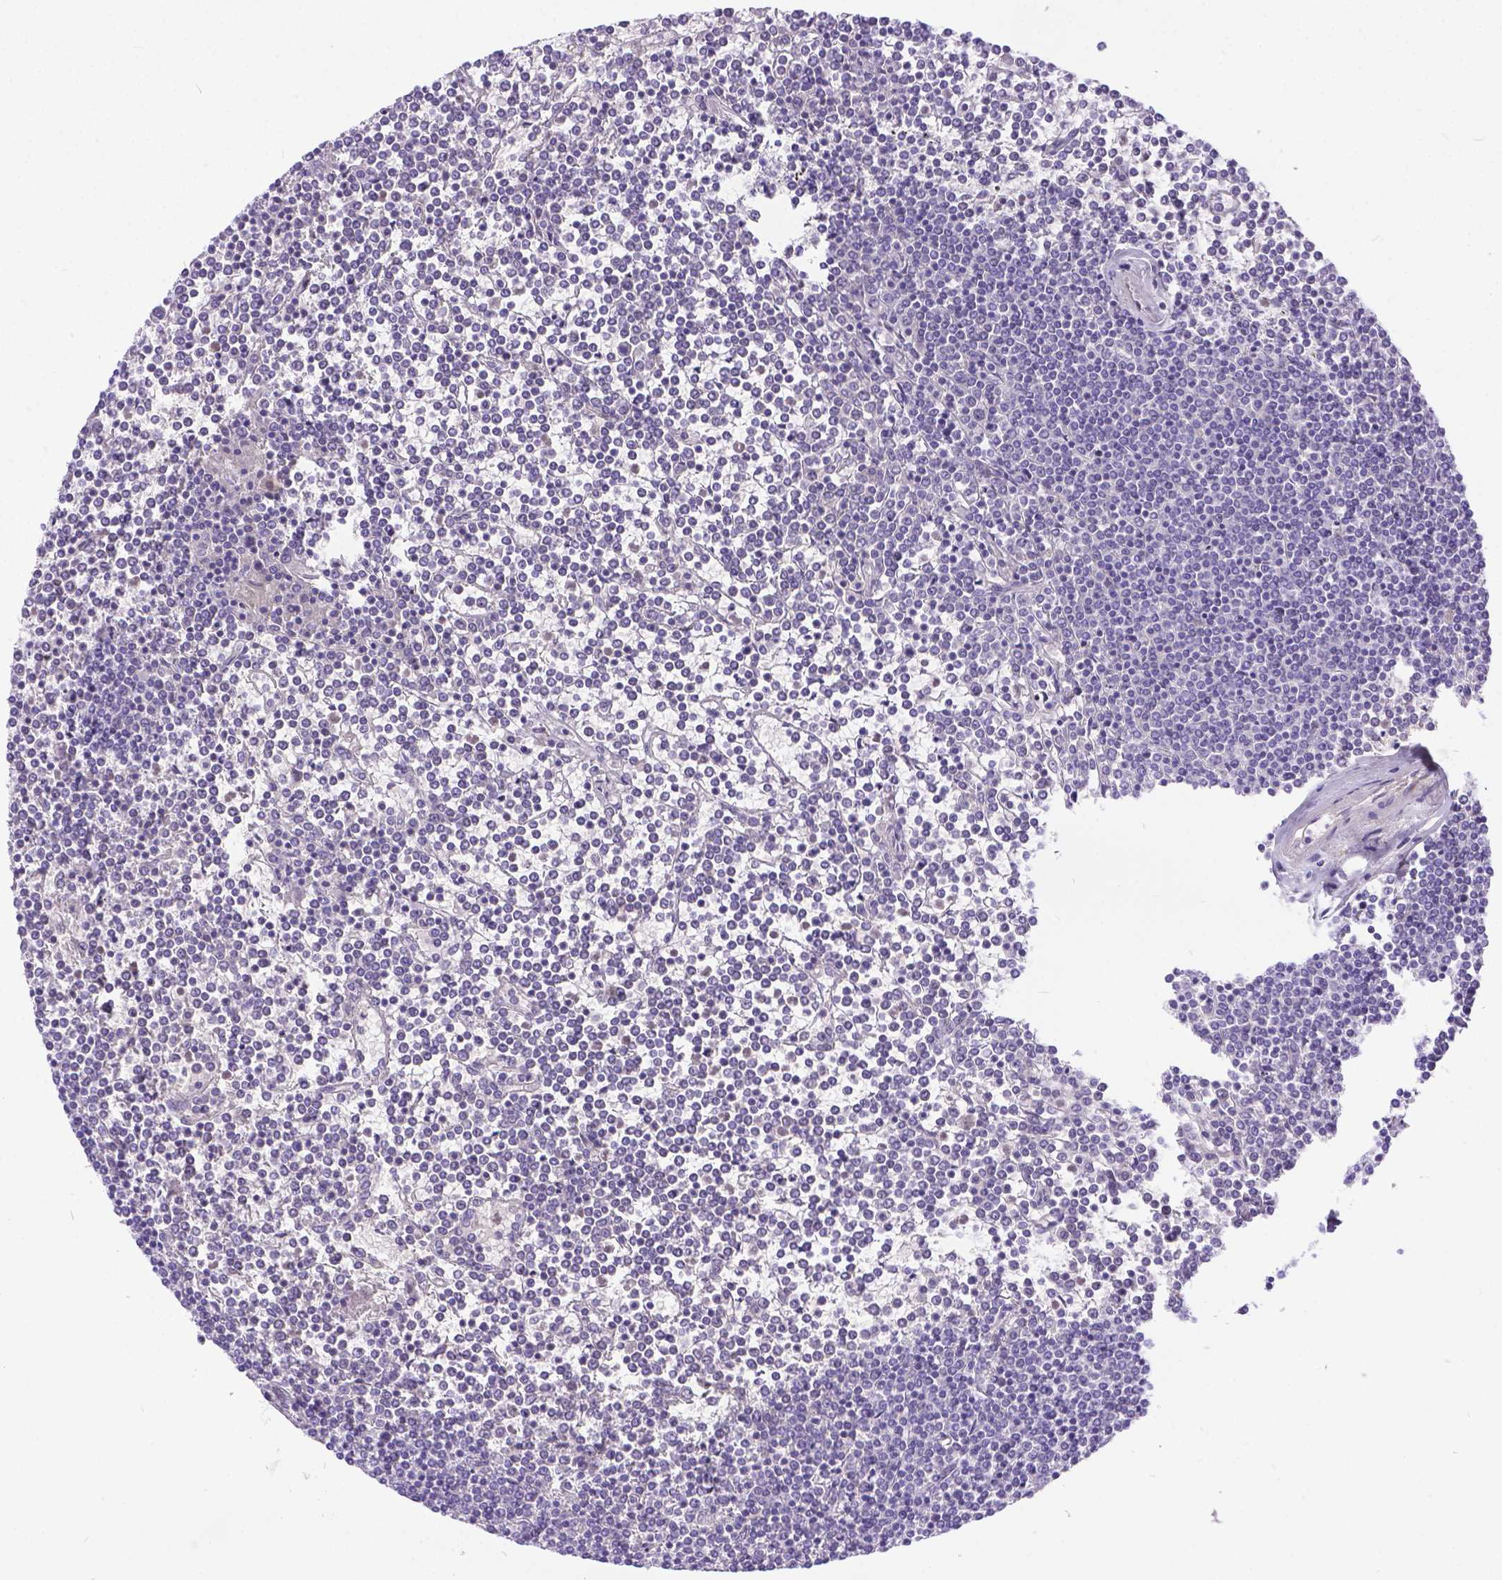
{"staining": {"intensity": "negative", "quantity": "none", "location": "none"}, "tissue": "lymphoma", "cell_type": "Tumor cells", "image_type": "cancer", "snomed": [{"axis": "morphology", "description": "Malignant lymphoma, non-Hodgkin's type, Low grade"}, {"axis": "topography", "description": "Spleen"}], "caption": "Histopathology image shows no significant protein staining in tumor cells of lymphoma. The staining is performed using DAB (3,3'-diaminobenzidine) brown chromogen with nuclei counter-stained in using hematoxylin.", "gene": "TMEM169", "patient": {"sex": "female", "age": 19}}